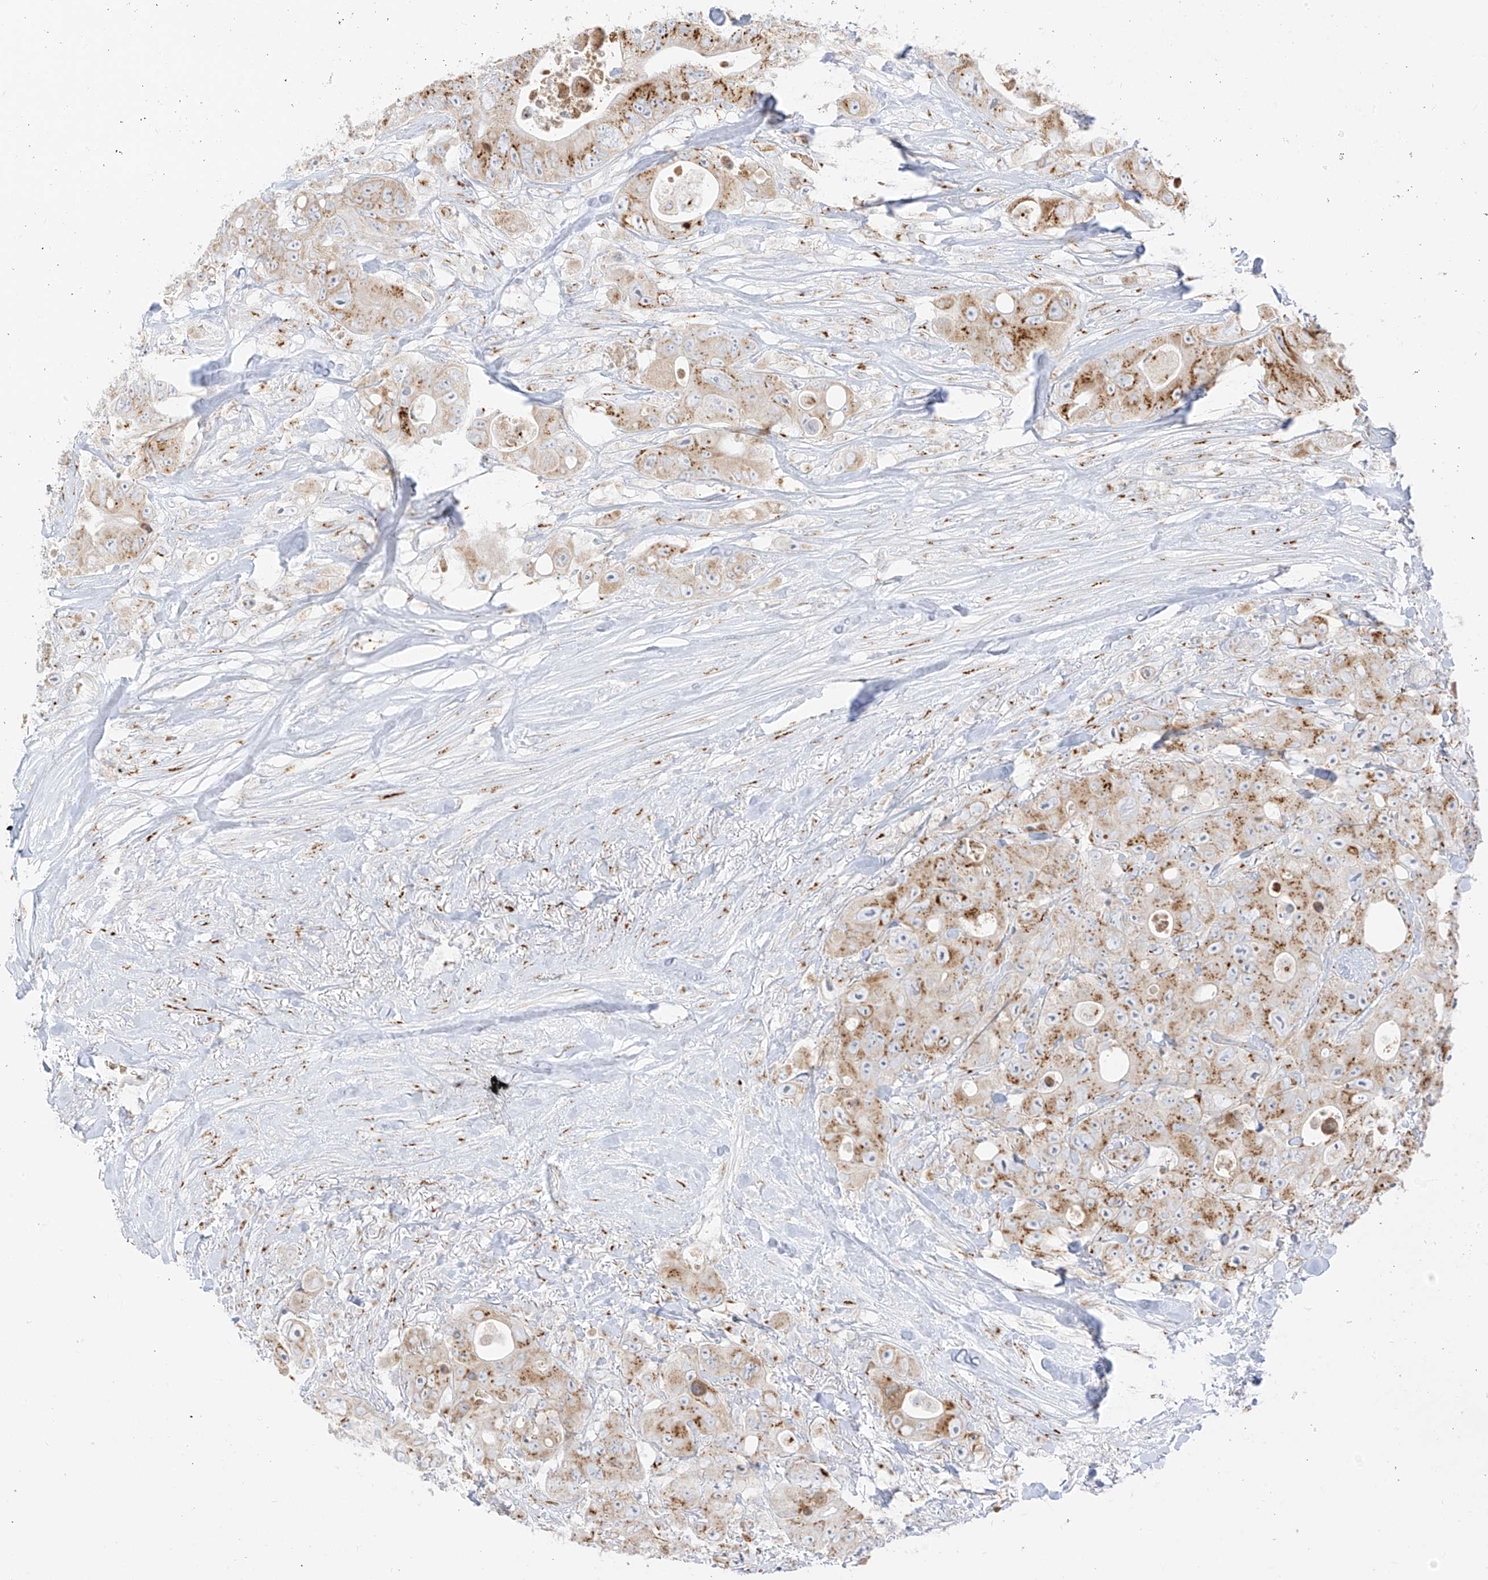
{"staining": {"intensity": "moderate", "quantity": ">75%", "location": "cytoplasmic/membranous"}, "tissue": "colorectal cancer", "cell_type": "Tumor cells", "image_type": "cancer", "snomed": [{"axis": "morphology", "description": "Adenocarcinoma, NOS"}, {"axis": "topography", "description": "Colon"}], "caption": "The histopathology image displays staining of colorectal cancer (adenocarcinoma), revealing moderate cytoplasmic/membranous protein positivity (brown color) within tumor cells.", "gene": "TMEM87B", "patient": {"sex": "female", "age": 46}}